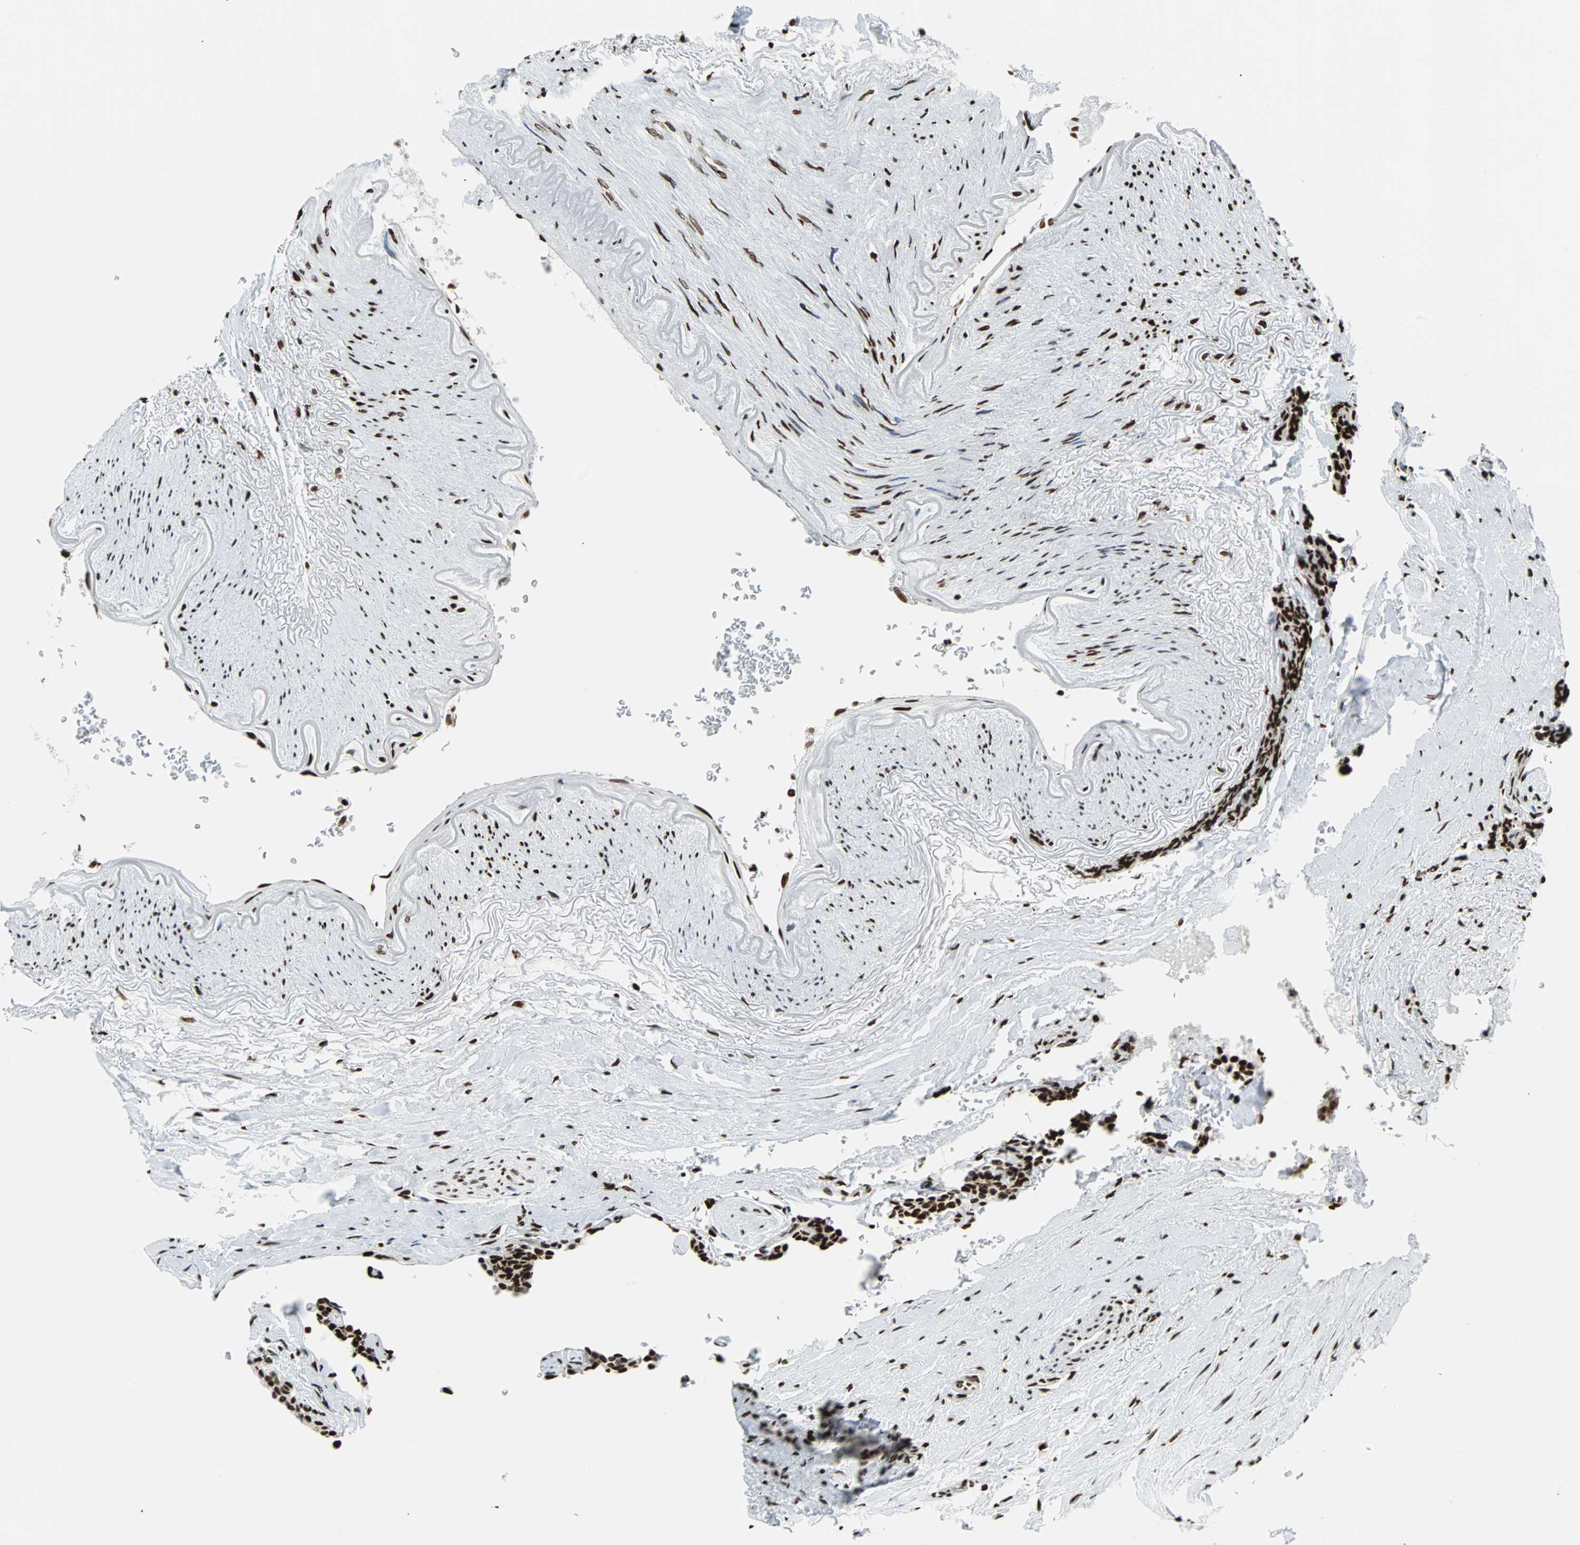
{"staining": {"intensity": "moderate", "quantity": ">75%", "location": "nuclear"}, "tissue": "carcinoid", "cell_type": "Tumor cells", "image_type": "cancer", "snomed": [{"axis": "morphology", "description": "Carcinoid, malignant, NOS"}, {"axis": "topography", "description": "Colon"}], "caption": "Malignant carcinoid stained with DAB (3,3'-diaminobenzidine) immunohistochemistry (IHC) exhibits medium levels of moderate nuclear expression in about >75% of tumor cells.", "gene": "ZNF131", "patient": {"sex": "female", "age": 61}}